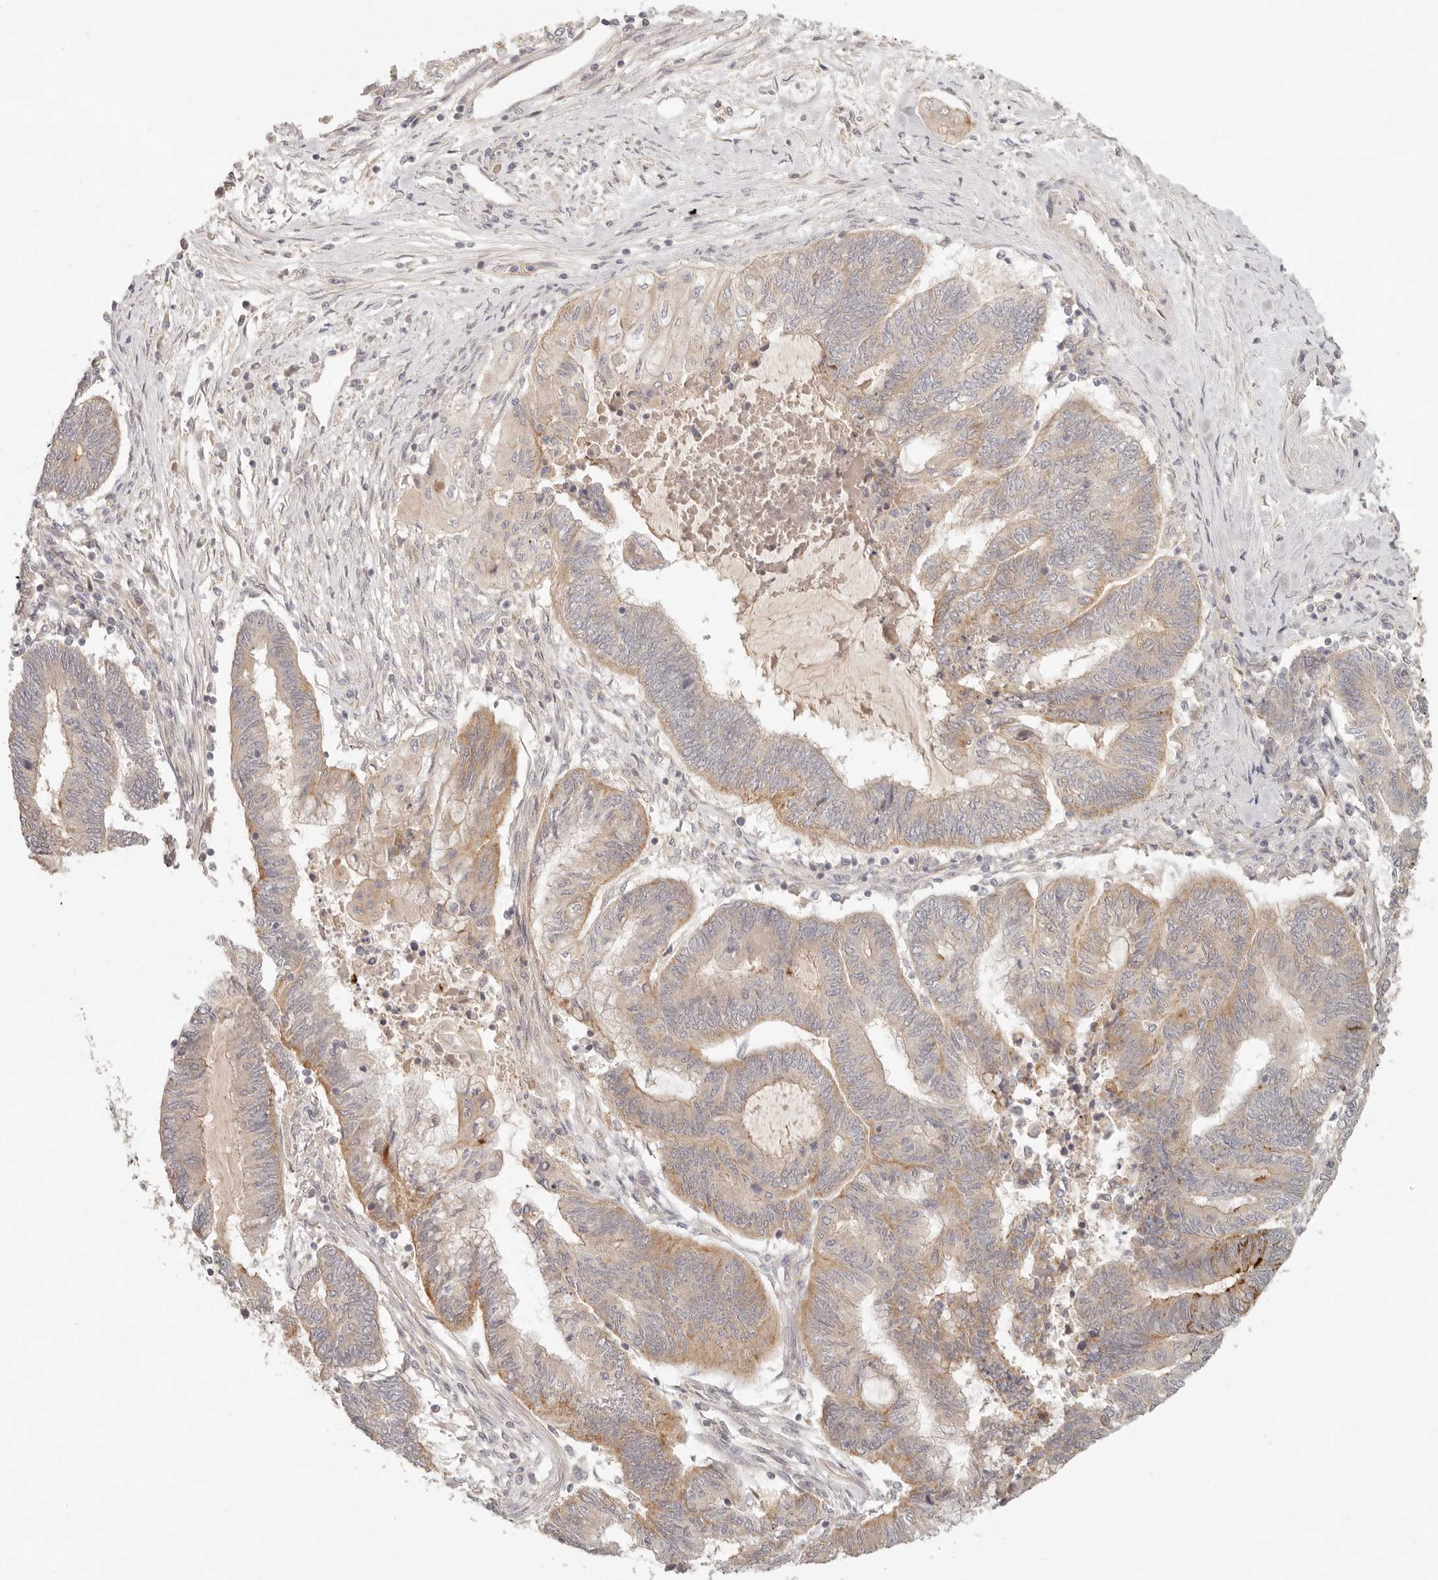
{"staining": {"intensity": "strong", "quantity": "<25%", "location": "cytoplasmic/membranous"}, "tissue": "endometrial cancer", "cell_type": "Tumor cells", "image_type": "cancer", "snomed": [{"axis": "morphology", "description": "Adenocarcinoma, NOS"}, {"axis": "topography", "description": "Uterus"}, {"axis": "topography", "description": "Endometrium"}], "caption": "Tumor cells demonstrate strong cytoplasmic/membranous expression in approximately <25% of cells in adenocarcinoma (endometrial).", "gene": "PPP1R3B", "patient": {"sex": "female", "age": 70}}